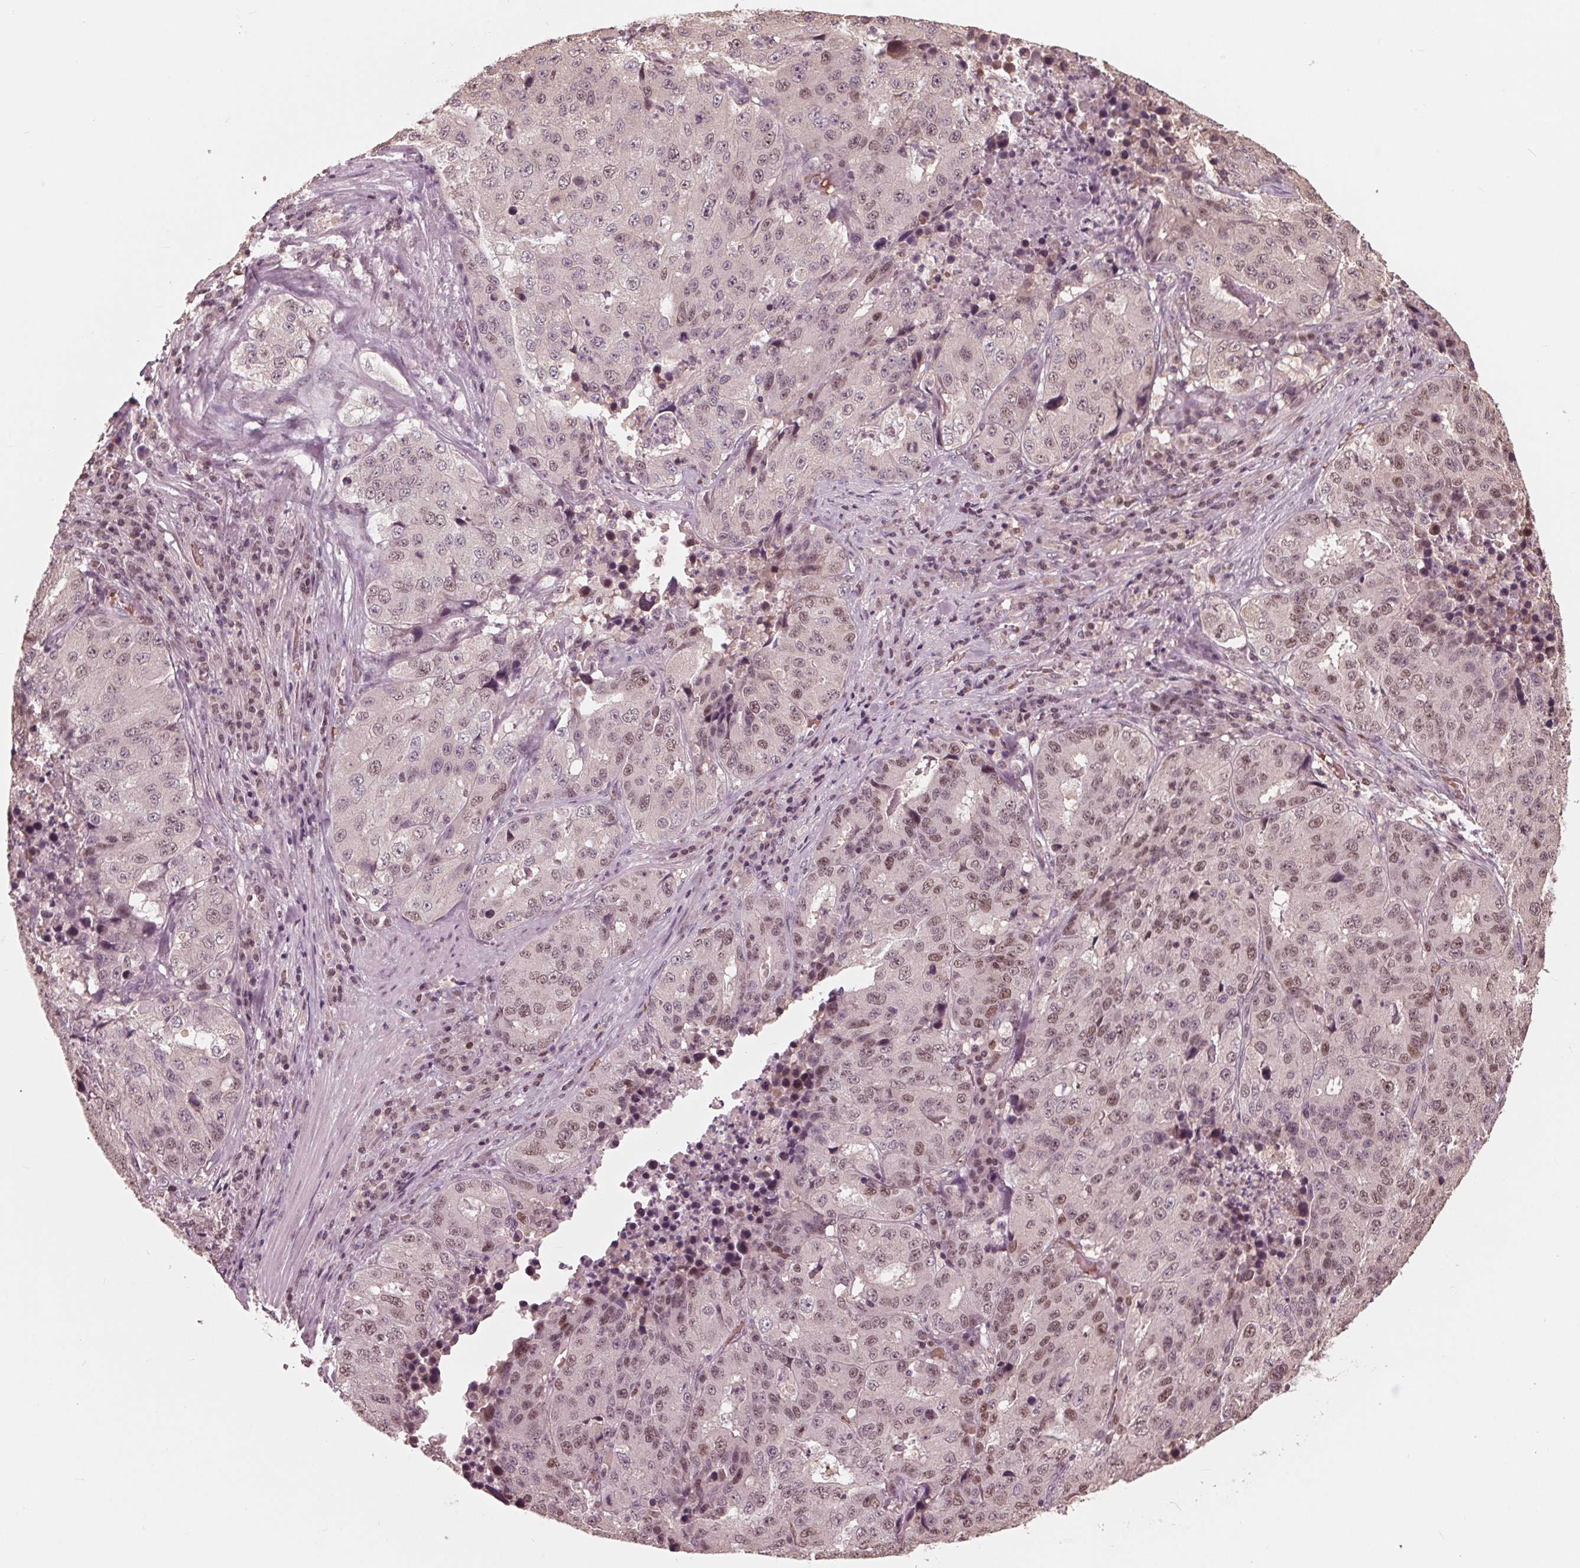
{"staining": {"intensity": "weak", "quantity": "<25%", "location": "nuclear"}, "tissue": "stomach cancer", "cell_type": "Tumor cells", "image_type": "cancer", "snomed": [{"axis": "morphology", "description": "Adenocarcinoma, NOS"}, {"axis": "topography", "description": "Stomach"}], "caption": "Image shows no protein positivity in tumor cells of stomach cancer tissue. (DAB immunohistochemistry with hematoxylin counter stain).", "gene": "HIRIP3", "patient": {"sex": "male", "age": 71}}